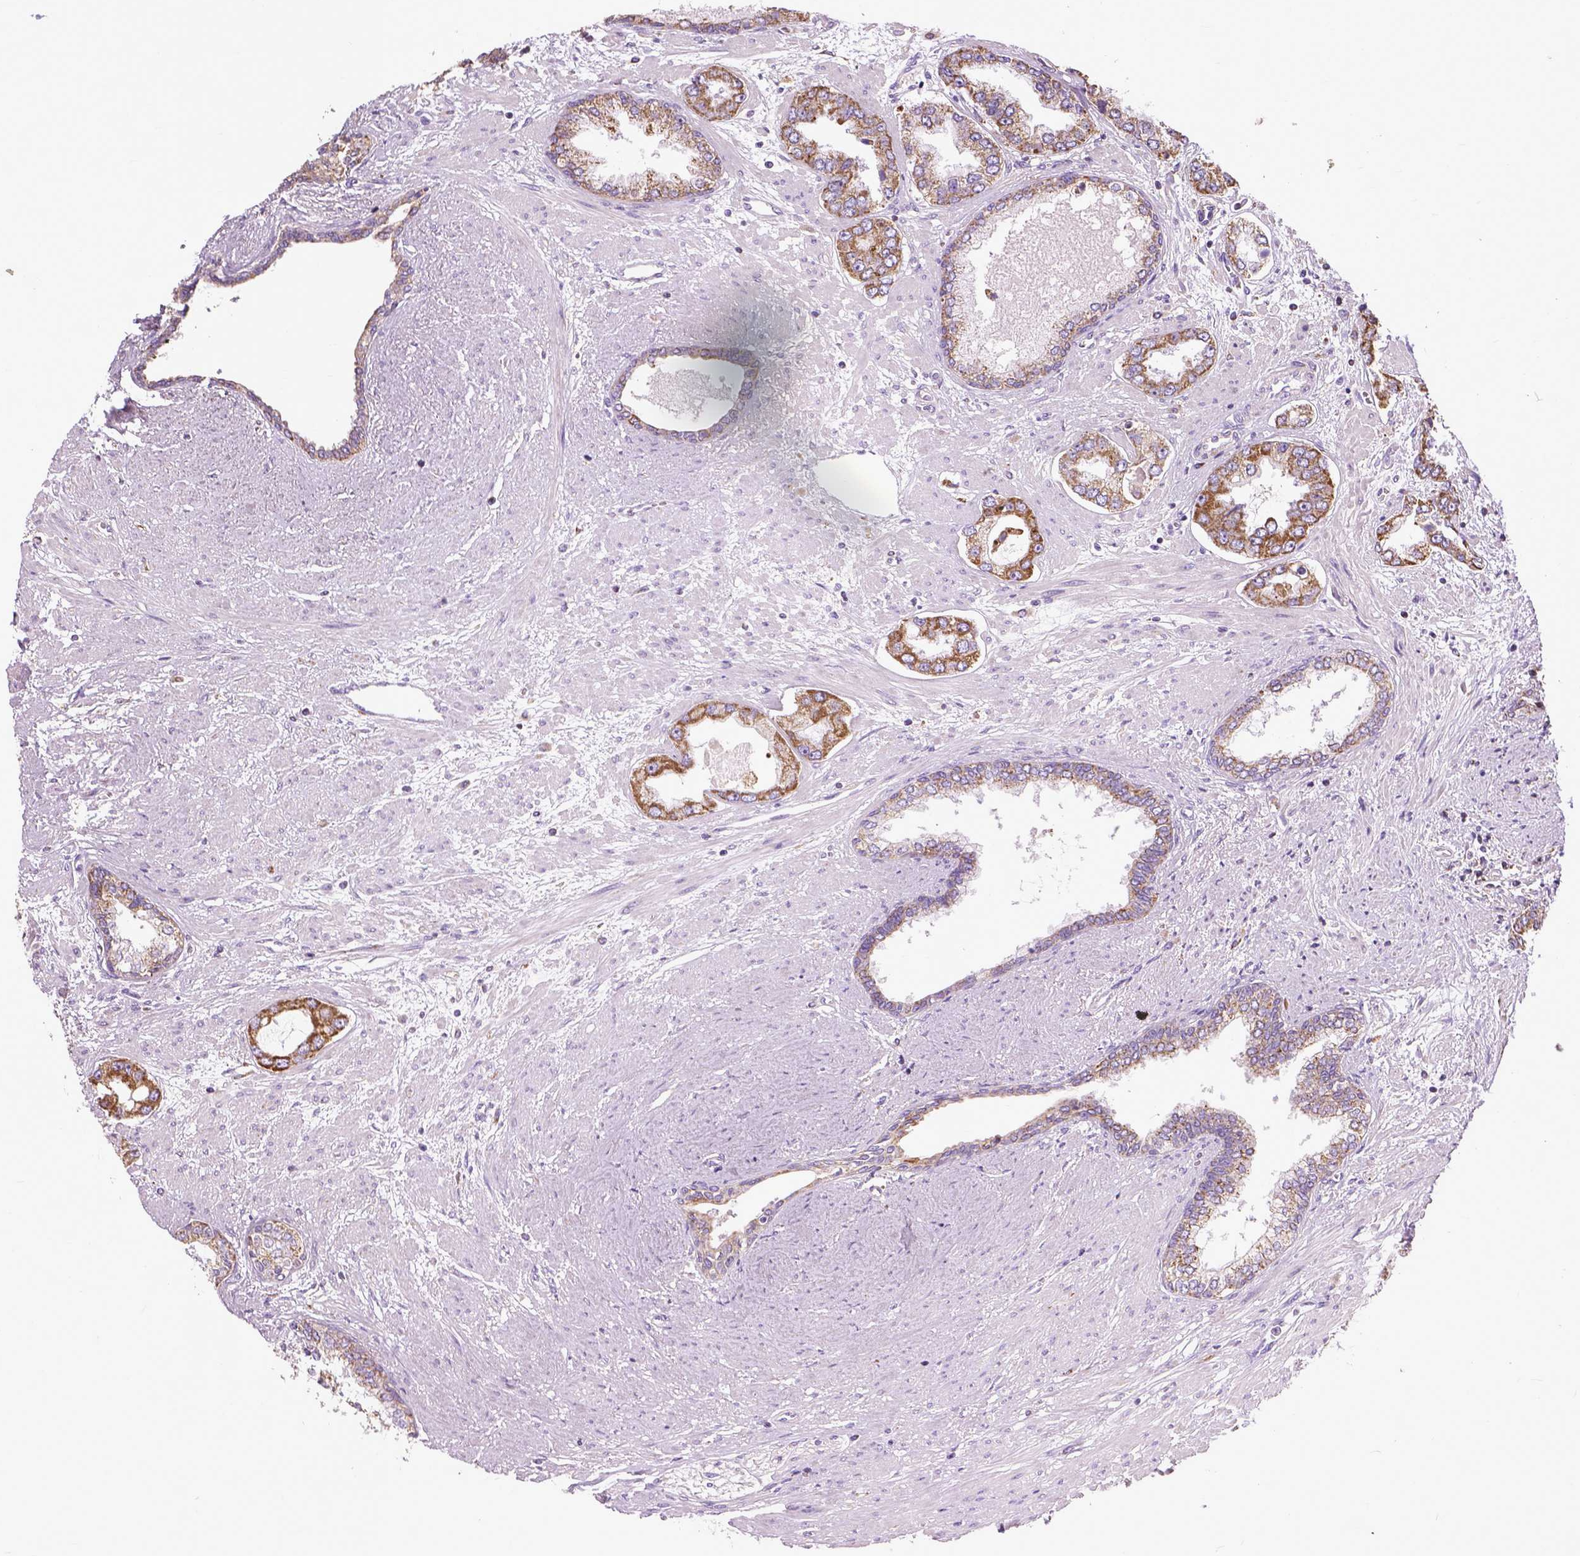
{"staining": {"intensity": "moderate", "quantity": ">75%", "location": "cytoplasmic/membranous"}, "tissue": "prostate cancer", "cell_type": "Tumor cells", "image_type": "cancer", "snomed": [{"axis": "morphology", "description": "Adenocarcinoma, Low grade"}, {"axis": "topography", "description": "Prostate"}], "caption": "Protein staining exhibits moderate cytoplasmic/membranous positivity in approximately >75% of tumor cells in prostate cancer (low-grade adenocarcinoma).", "gene": "VDAC1", "patient": {"sex": "male", "age": 60}}